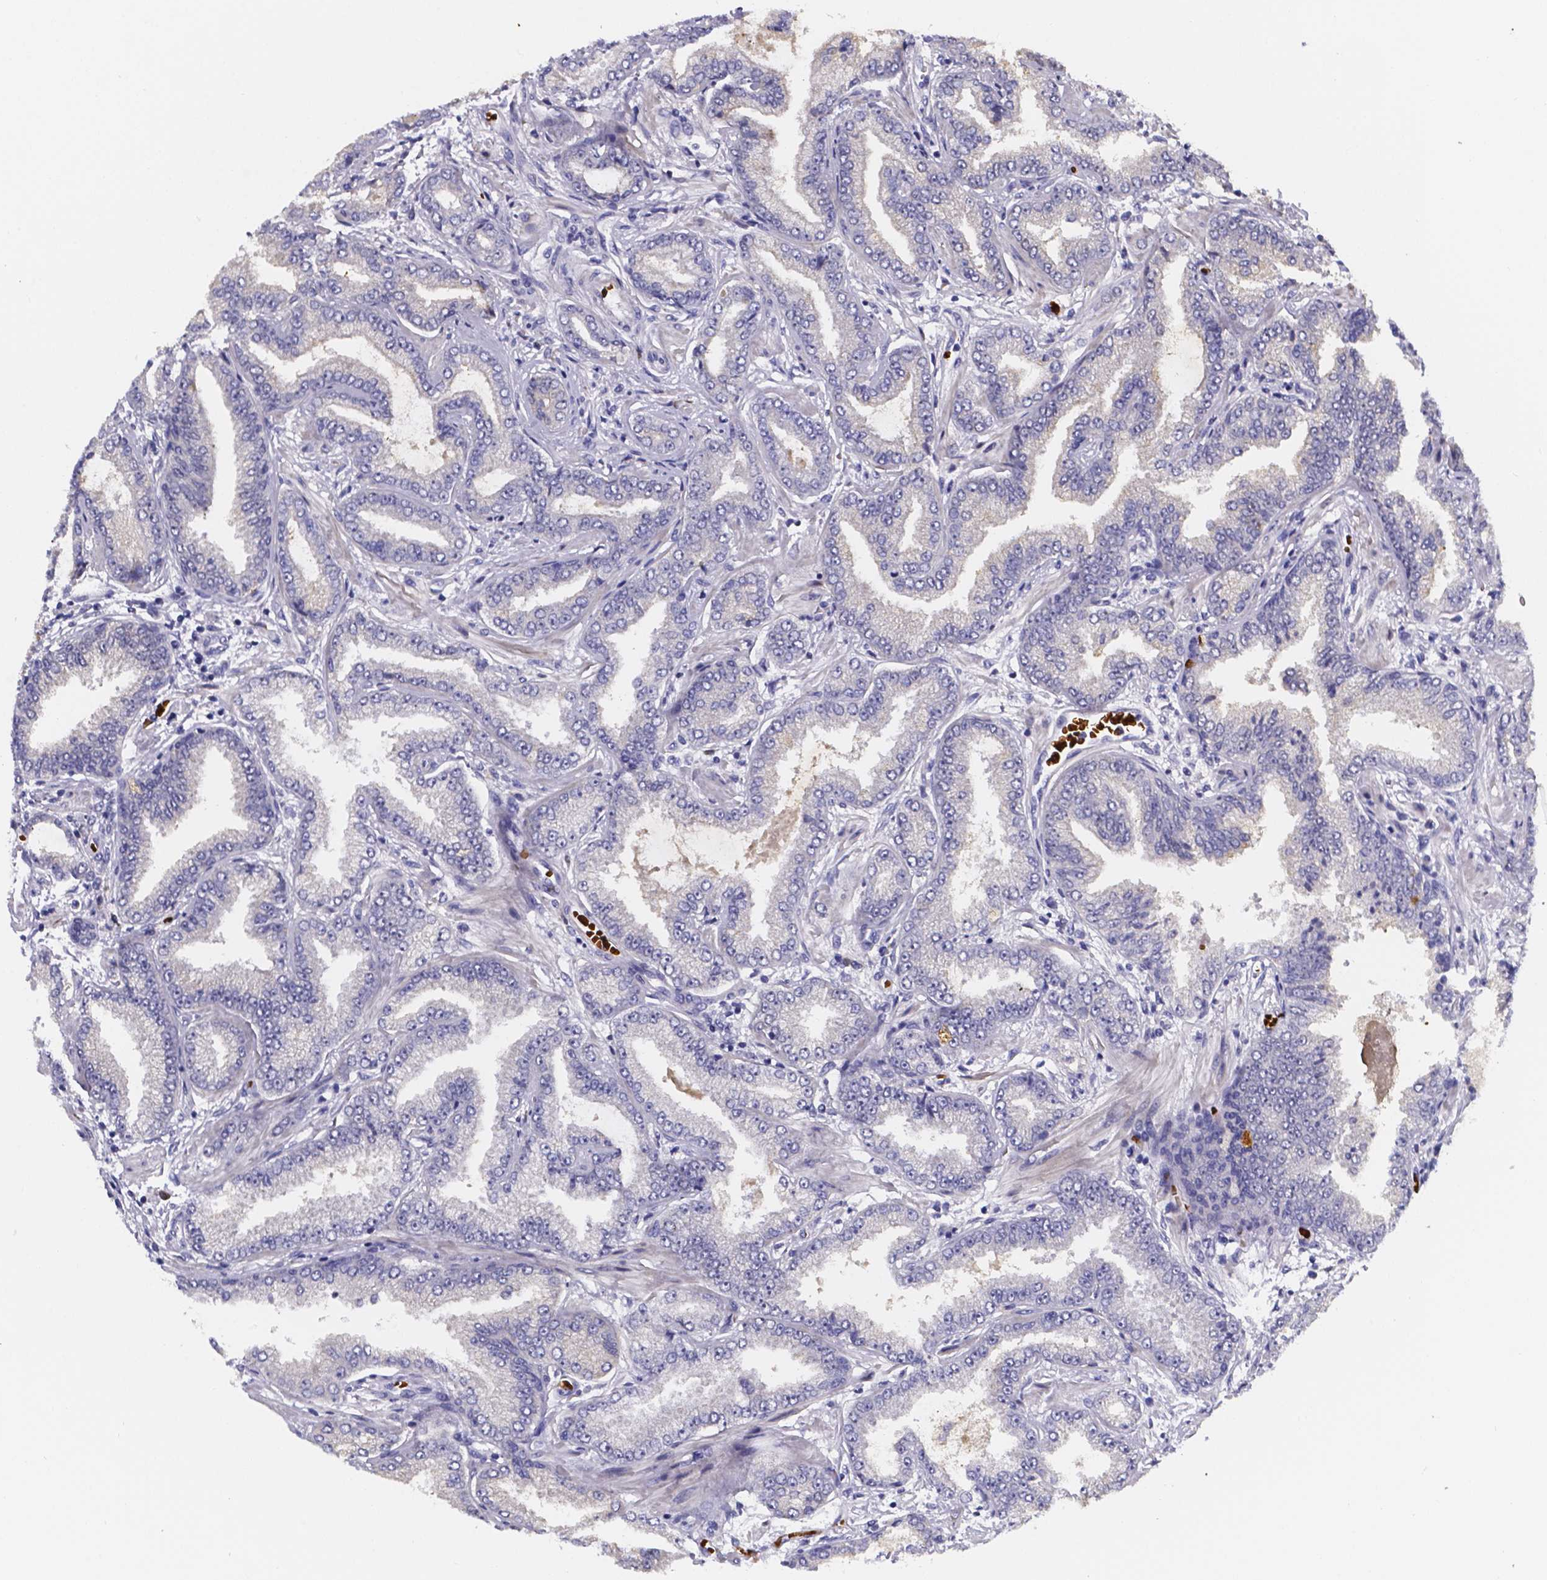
{"staining": {"intensity": "negative", "quantity": "none", "location": "none"}, "tissue": "prostate cancer", "cell_type": "Tumor cells", "image_type": "cancer", "snomed": [{"axis": "morphology", "description": "Adenocarcinoma, Low grade"}, {"axis": "topography", "description": "Prostate"}], "caption": "The image displays no significant staining in tumor cells of prostate cancer.", "gene": "GABRA3", "patient": {"sex": "male", "age": 55}}